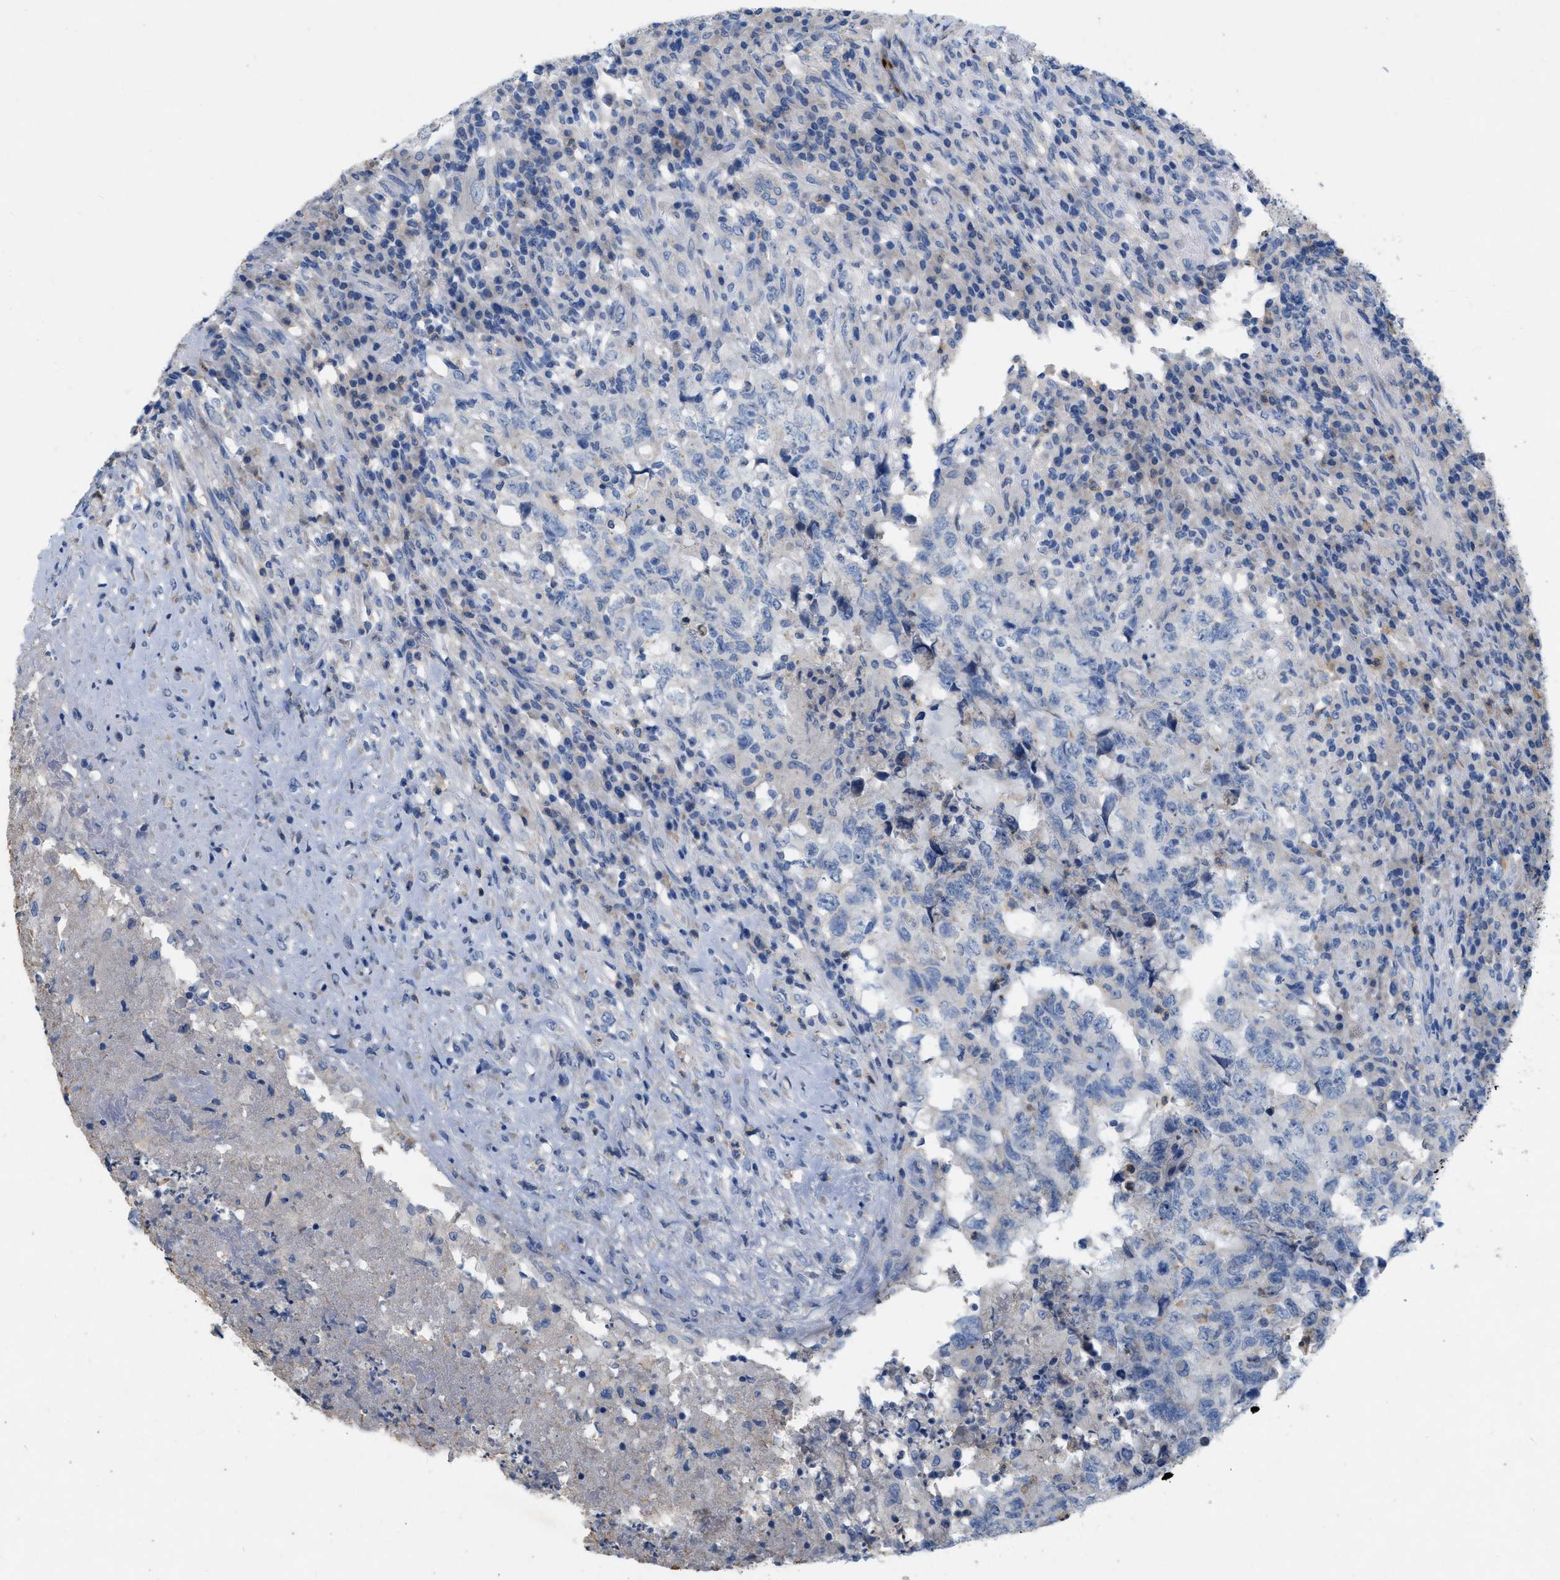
{"staining": {"intensity": "negative", "quantity": "none", "location": "none"}, "tissue": "testis cancer", "cell_type": "Tumor cells", "image_type": "cancer", "snomed": [{"axis": "morphology", "description": "Necrosis, NOS"}, {"axis": "morphology", "description": "Carcinoma, Embryonal, NOS"}, {"axis": "topography", "description": "Testis"}], "caption": "The immunohistochemistry image has no significant expression in tumor cells of testis cancer (embryonal carcinoma) tissue.", "gene": "PLPPR5", "patient": {"sex": "male", "age": 19}}